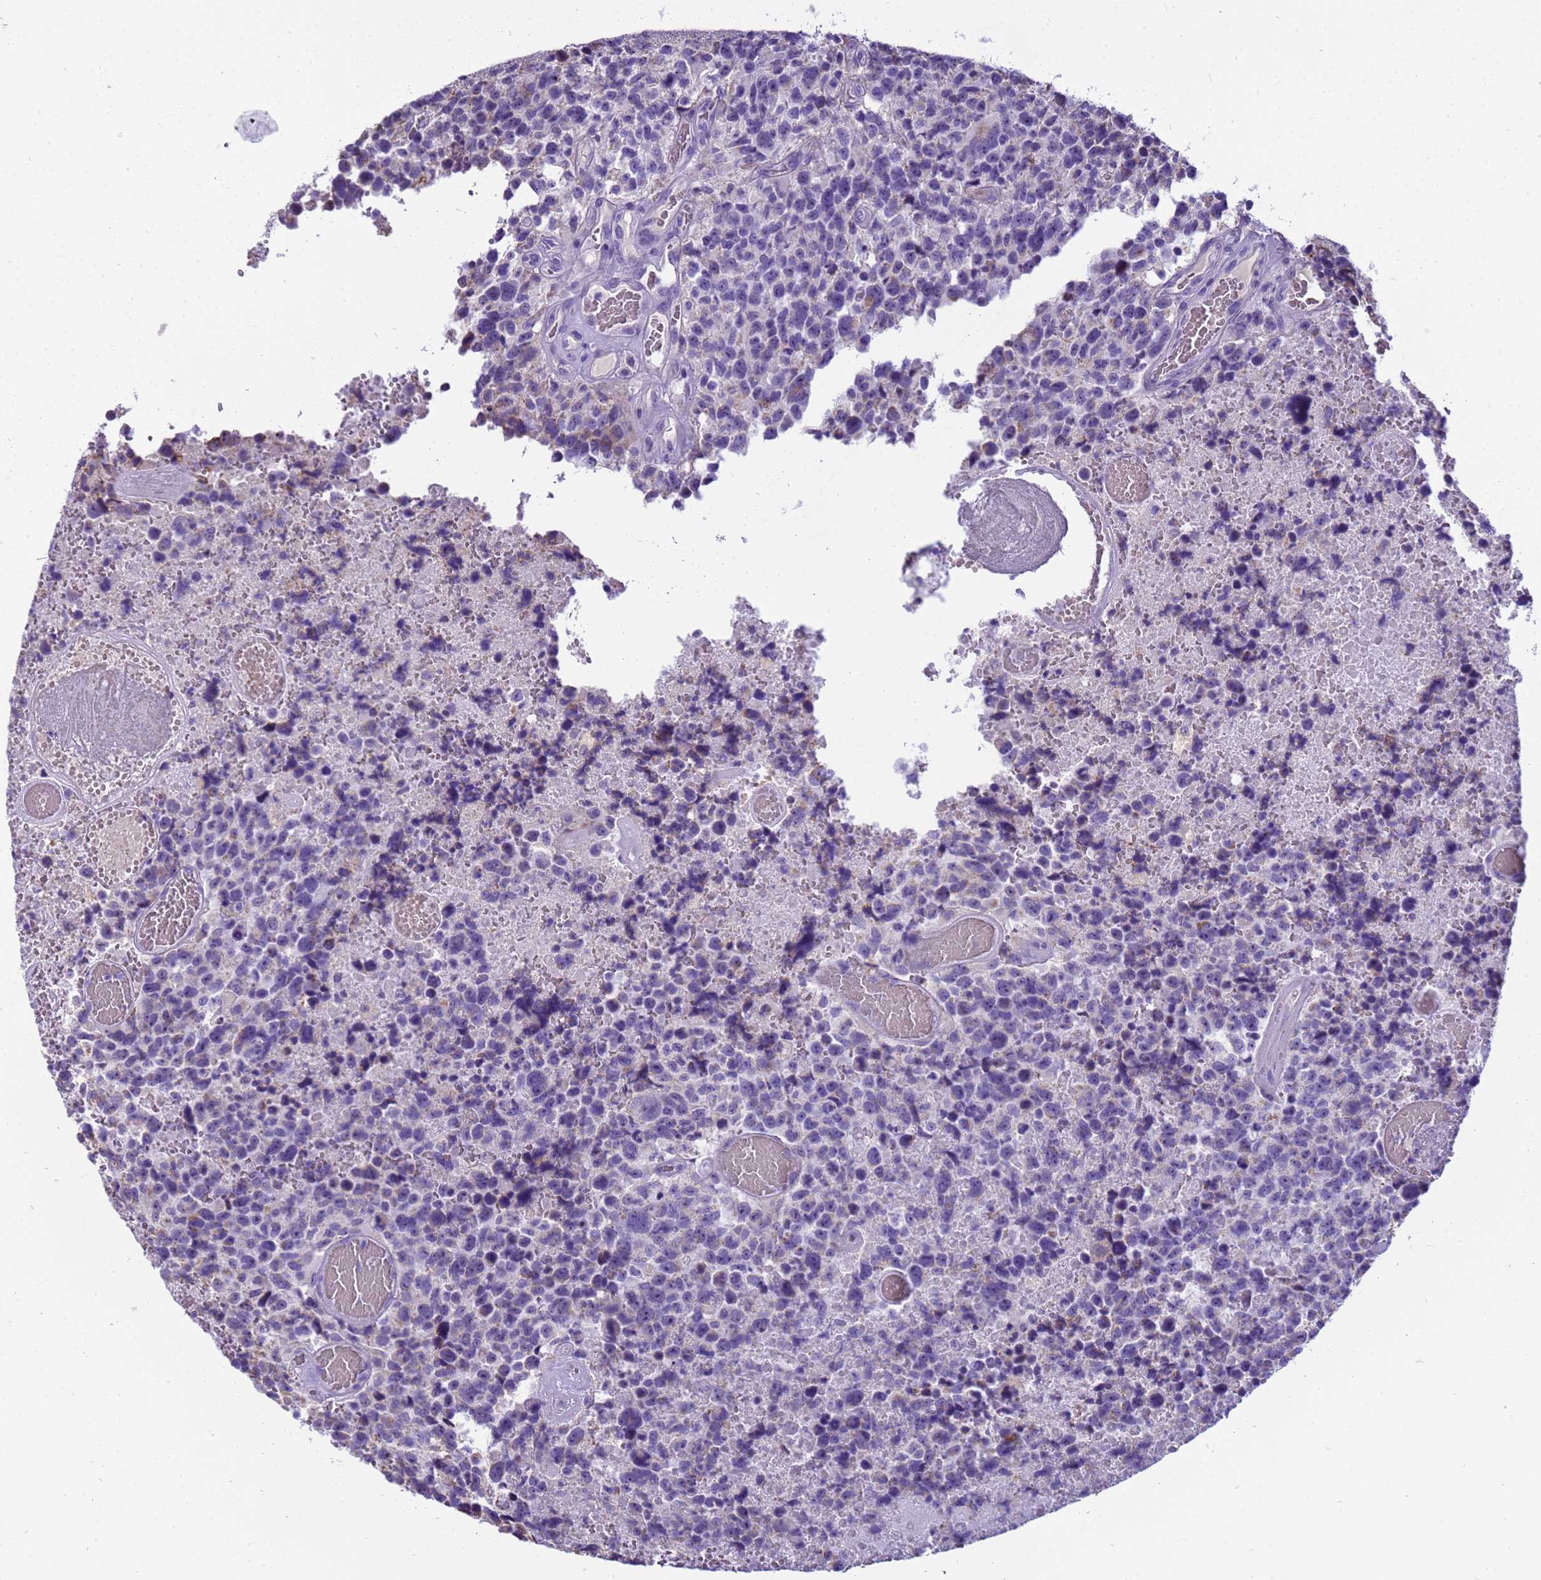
{"staining": {"intensity": "negative", "quantity": "none", "location": "none"}, "tissue": "glioma", "cell_type": "Tumor cells", "image_type": "cancer", "snomed": [{"axis": "morphology", "description": "Glioma, malignant, High grade"}, {"axis": "topography", "description": "Brain"}], "caption": "The IHC photomicrograph has no significant staining in tumor cells of glioma tissue. (DAB IHC with hematoxylin counter stain).", "gene": "PIEZO2", "patient": {"sex": "male", "age": 69}}